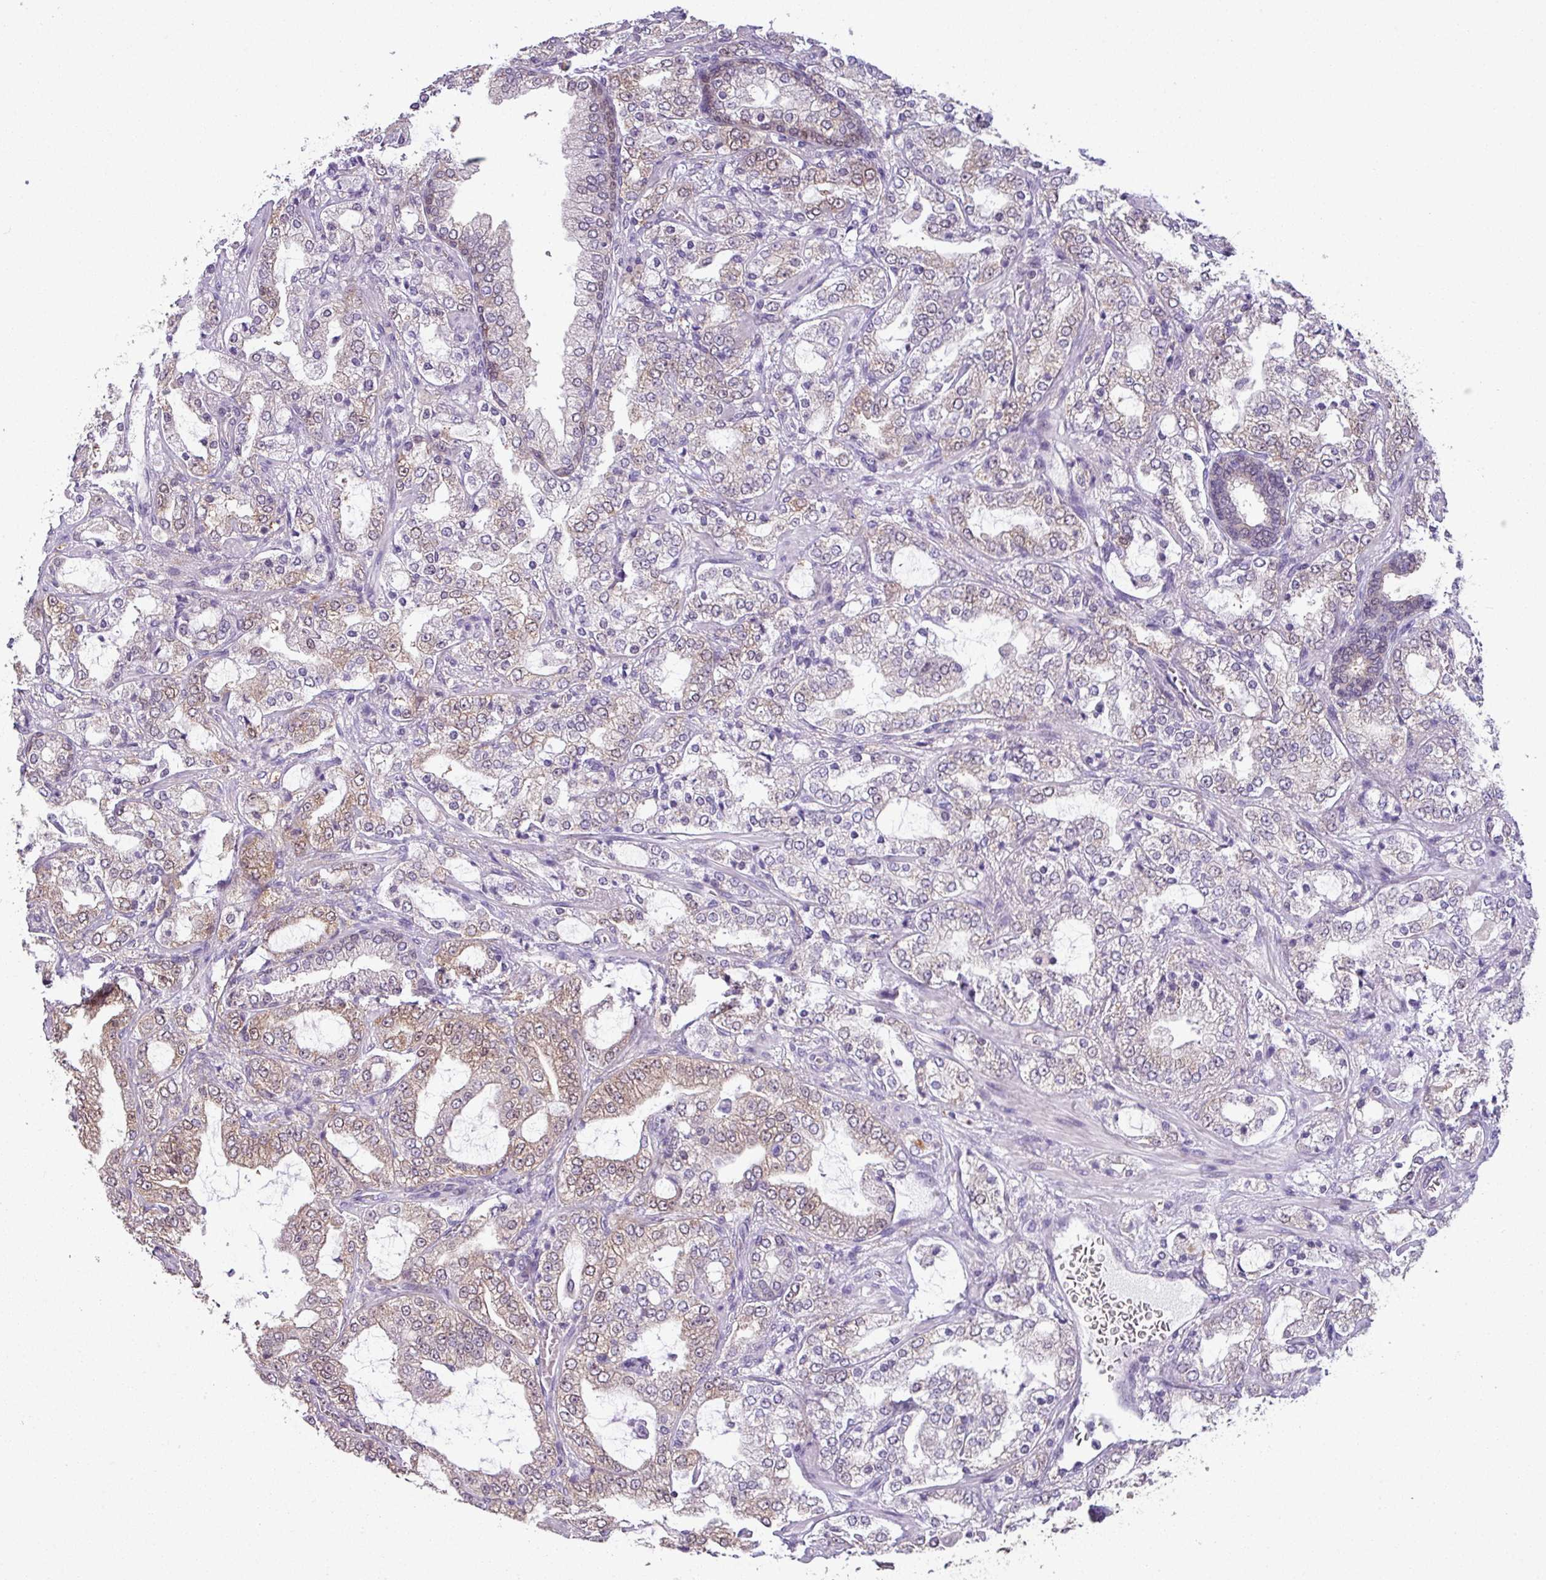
{"staining": {"intensity": "weak", "quantity": "<25%", "location": "cytoplasmic/membranous,nuclear"}, "tissue": "prostate cancer", "cell_type": "Tumor cells", "image_type": "cancer", "snomed": [{"axis": "morphology", "description": "Adenocarcinoma, High grade"}, {"axis": "topography", "description": "Prostate"}], "caption": "DAB immunohistochemical staining of prostate adenocarcinoma (high-grade) displays no significant expression in tumor cells. (DAB immunohistochemistry, high magnification).", "gene": "TTLL12", "patient": {"sex": "male", "age": 64}}